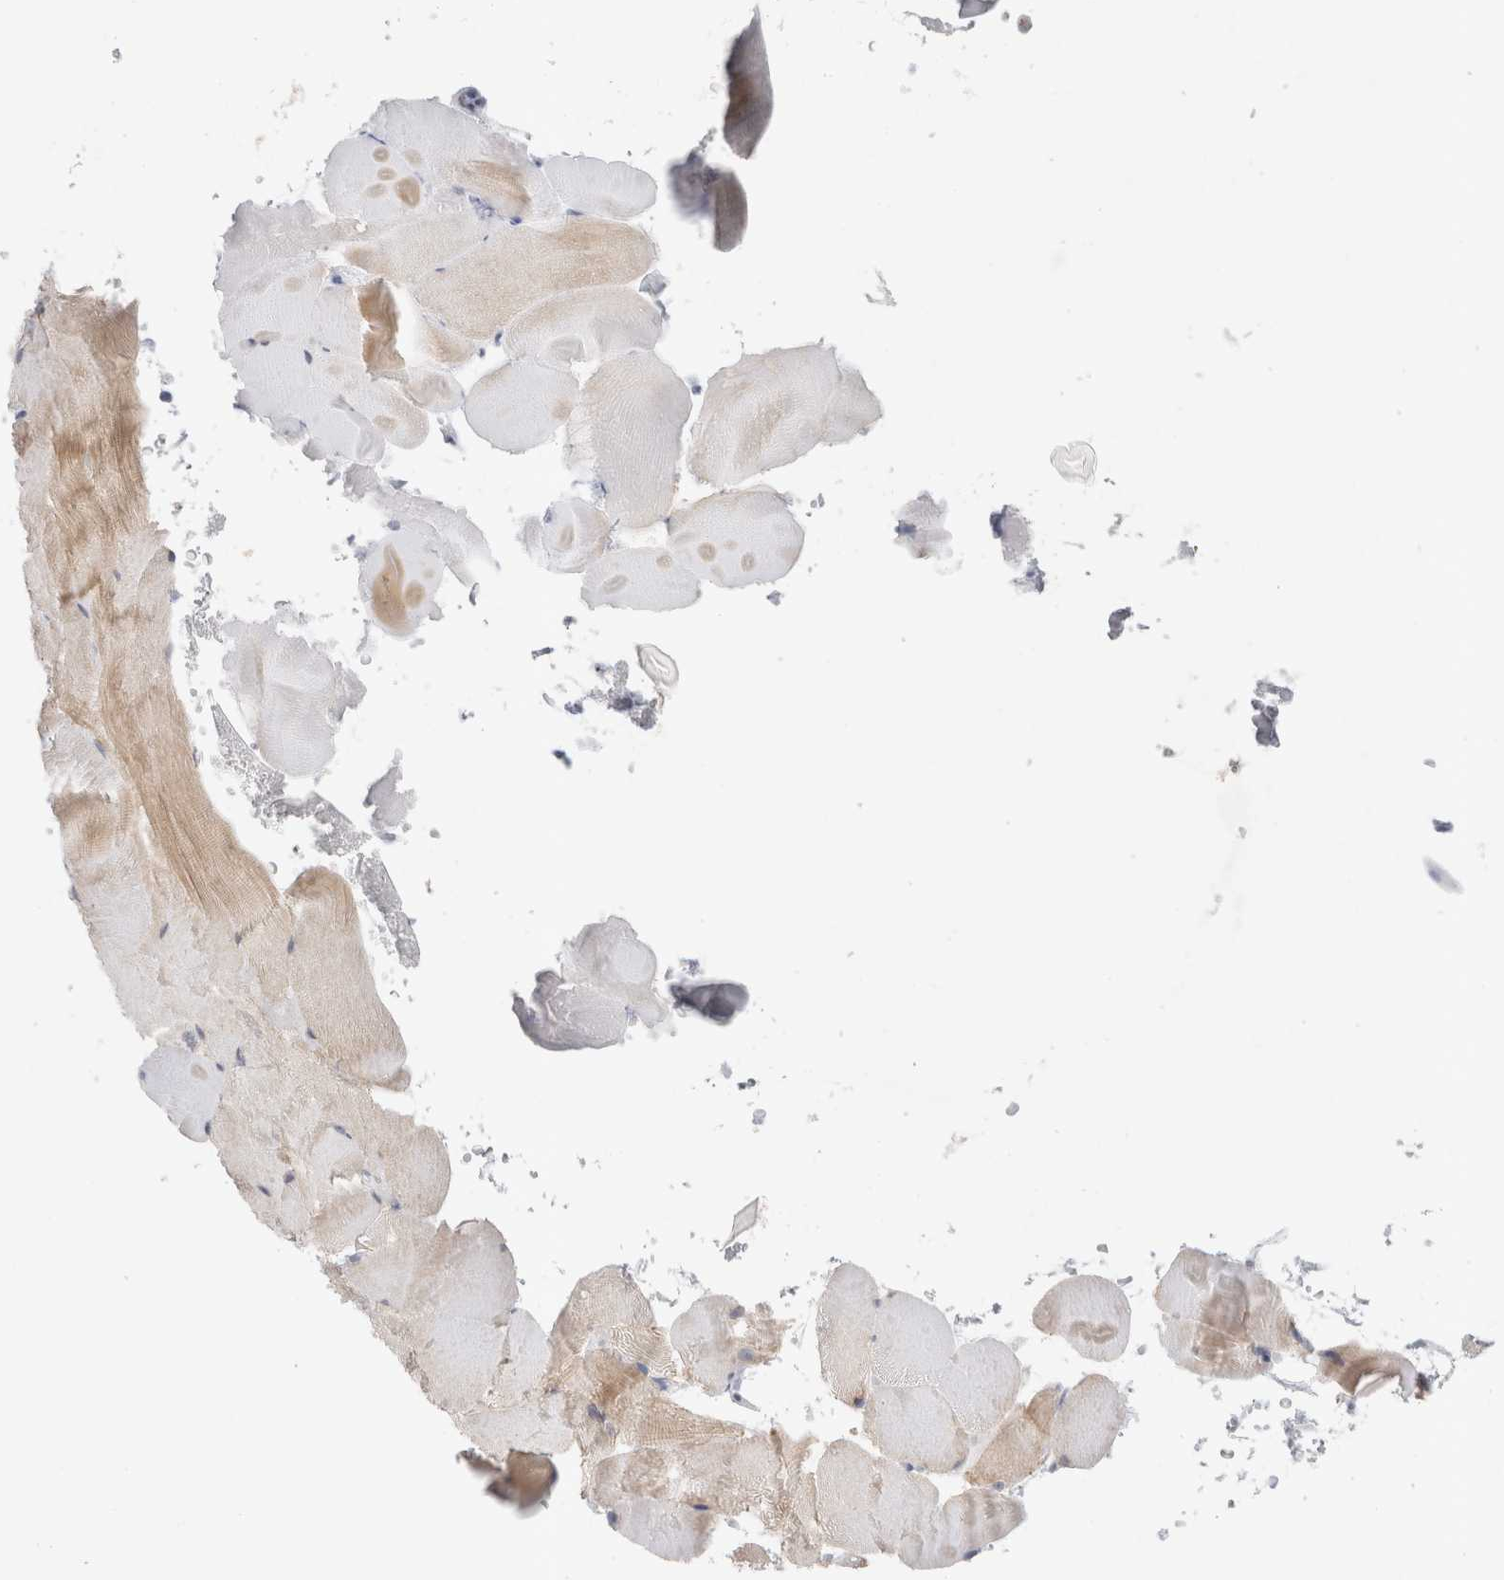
{"staining": {"intensity": "weak", "quantity": "<25%", "location": "cytoplasmic/membranous"}, "tissue": "skeletal muscle", "cell_type": "Myocytes", "image_type": "normal", "snomed": [{"axis": "morphology", "description": "Normal tissue, NOS"}, {"axis": "topography", "description": "Skeletal muscle"}, {"axis": "topography", "description": "Parathyroid gland"}], "caption": "A photomicrograph of skeletal muscle stained for a protein reveals no brown staining in myocytes. Brightfield microscopy of immunohistochemistry (IHC) stained with DAB (3,3'-diaminobenzidine) (brown) and hematoxylin (blue), captured at high magnification.", "gene": "KNL1", "patient": {"sex": "female", "age": 37}}